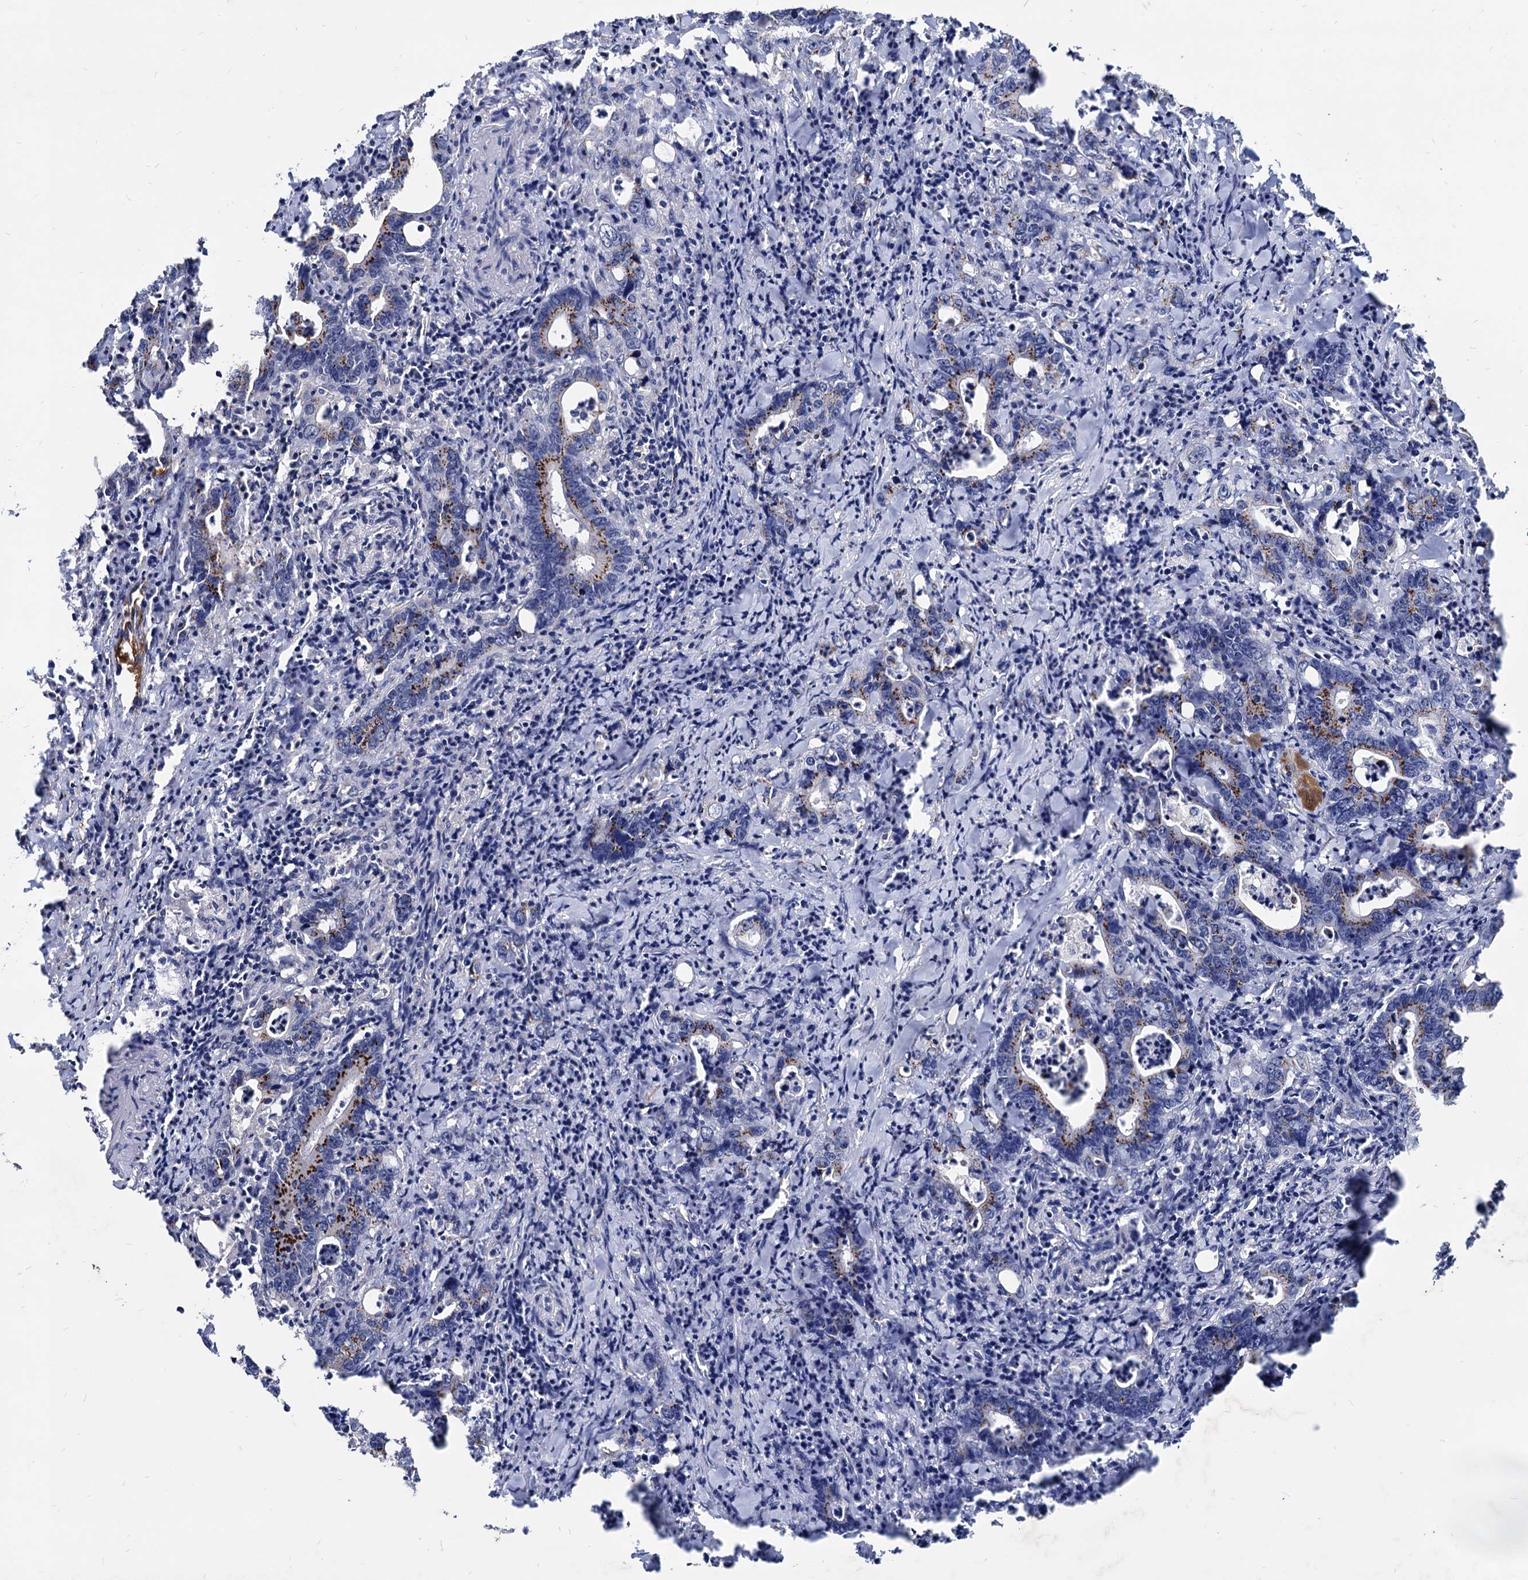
{"staining": {"intensity": "moderate", "quantity": "<25%", "location": "cytoplasmic/membranous"}, "tissue": "colorectal cancer", "cell_type": "Tumor cells", "image_type": "cancer", "snomed": [{"axis": "morphology", "description": "Adenocarcinoma, NOS"}, {"axis": "topography", "description": "Colon"}], "caption": "Adenocarcinoma (colorectal) stained with a brown dye exhibits moderate cytoplasmic/membranous positive positivity in approximately <25% of tumor cells.", "gene": "ESD", "patient": {"sex": "female", "age": 75}}